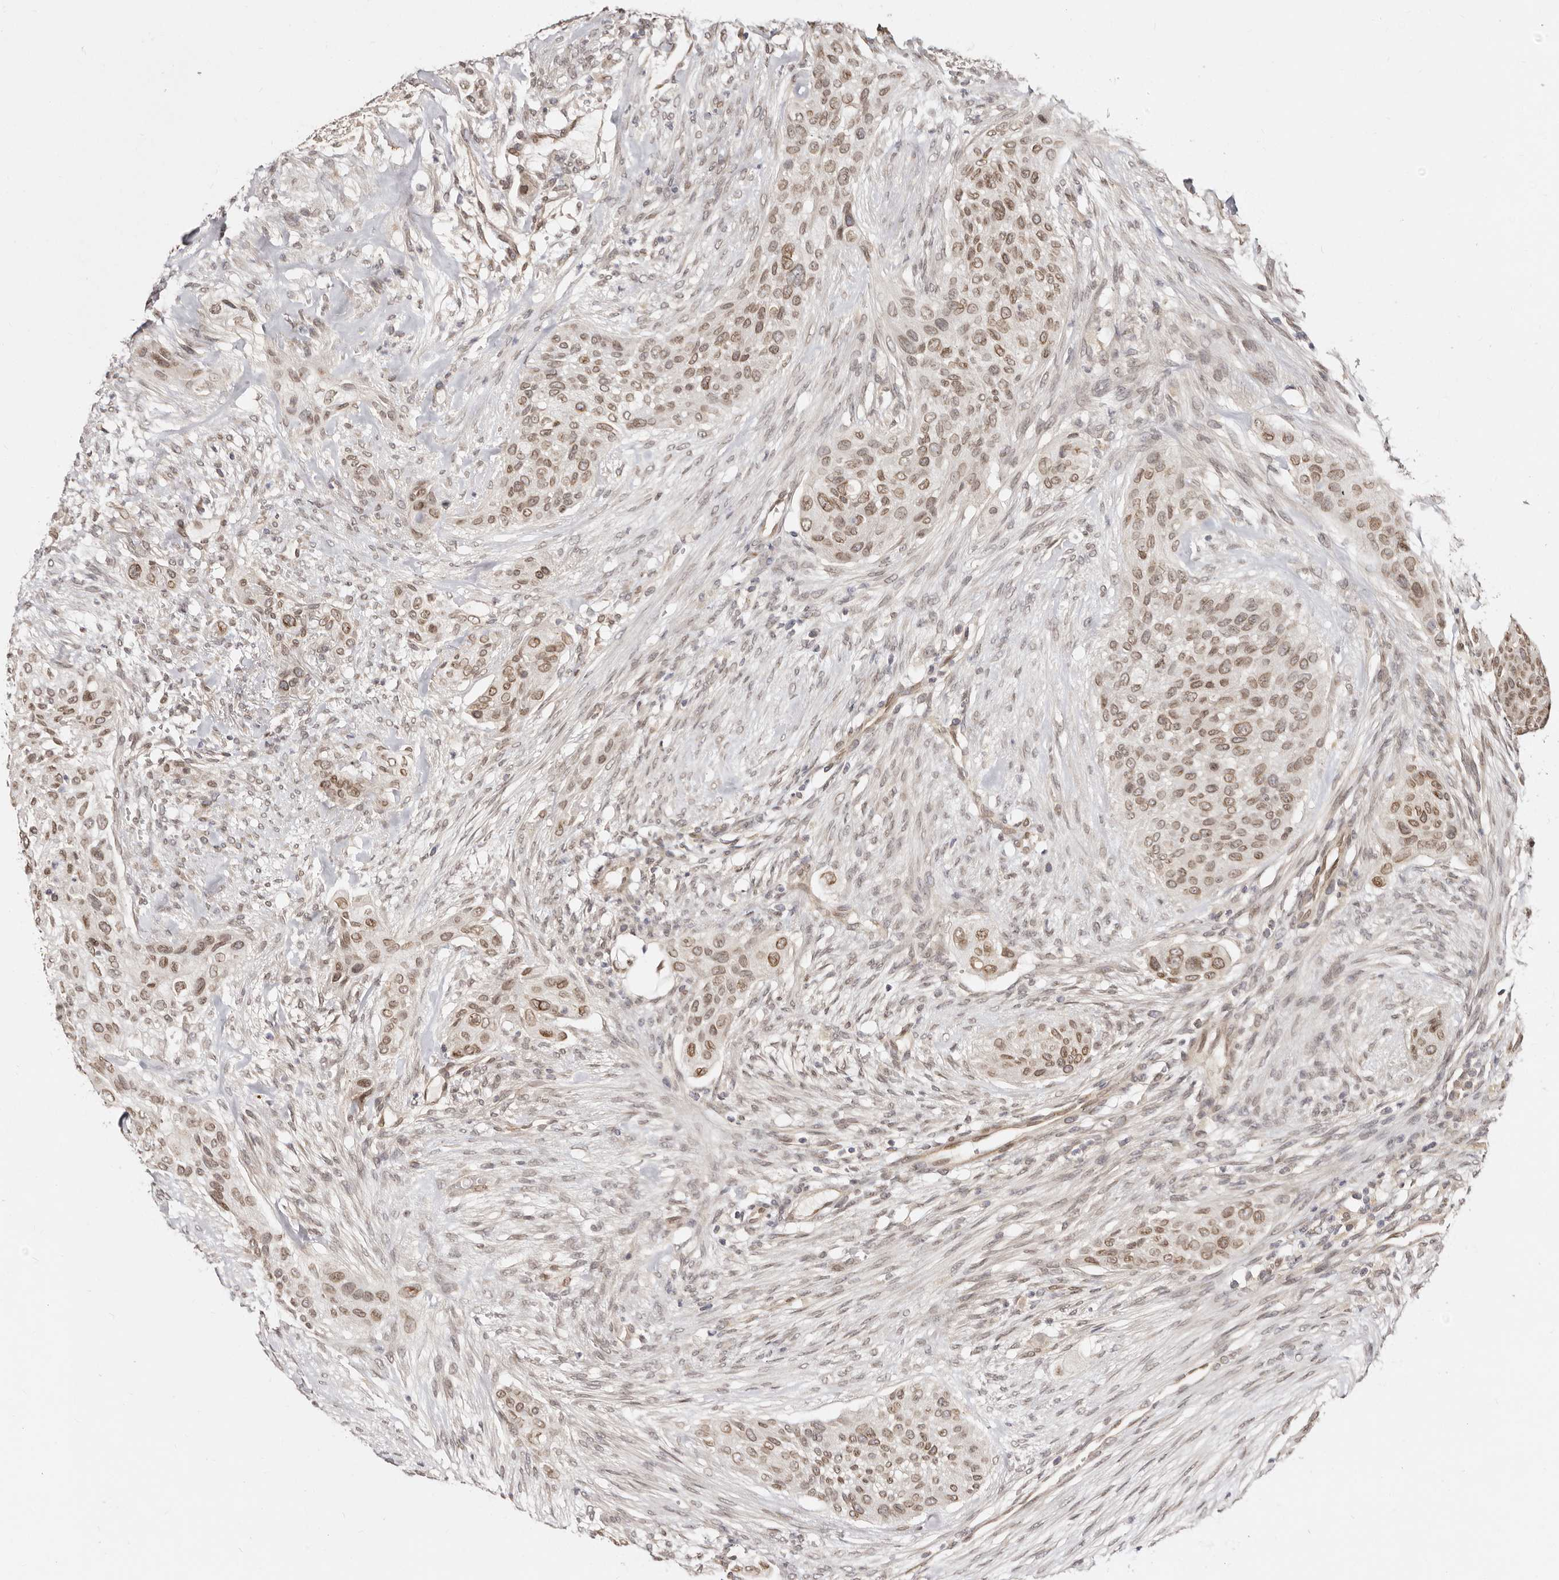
{"staining": {"intensity": "moderate", "quantity": ">75%", "location": "nuclear"}, "tissue": "urothelial cancer", "cell_type": "Tumor cells", "image_type": "cancer", "snomed": [{"axis": "morphology", "description": "Urothelial carcinoma, High grade"}, {"axis": "topography", "description": "Urinary bladder"}], "caption": "The photomicrograph exhibits a brown stain indicating the presence of a protein in the nuclear of tumor cells in urothelial carcinoma (high-grade). Ihc stains the protein of interest in brown and the nuclei are stained blue.", "gene": "LCORL", "patient": {"sex": "male", "age": 35}}